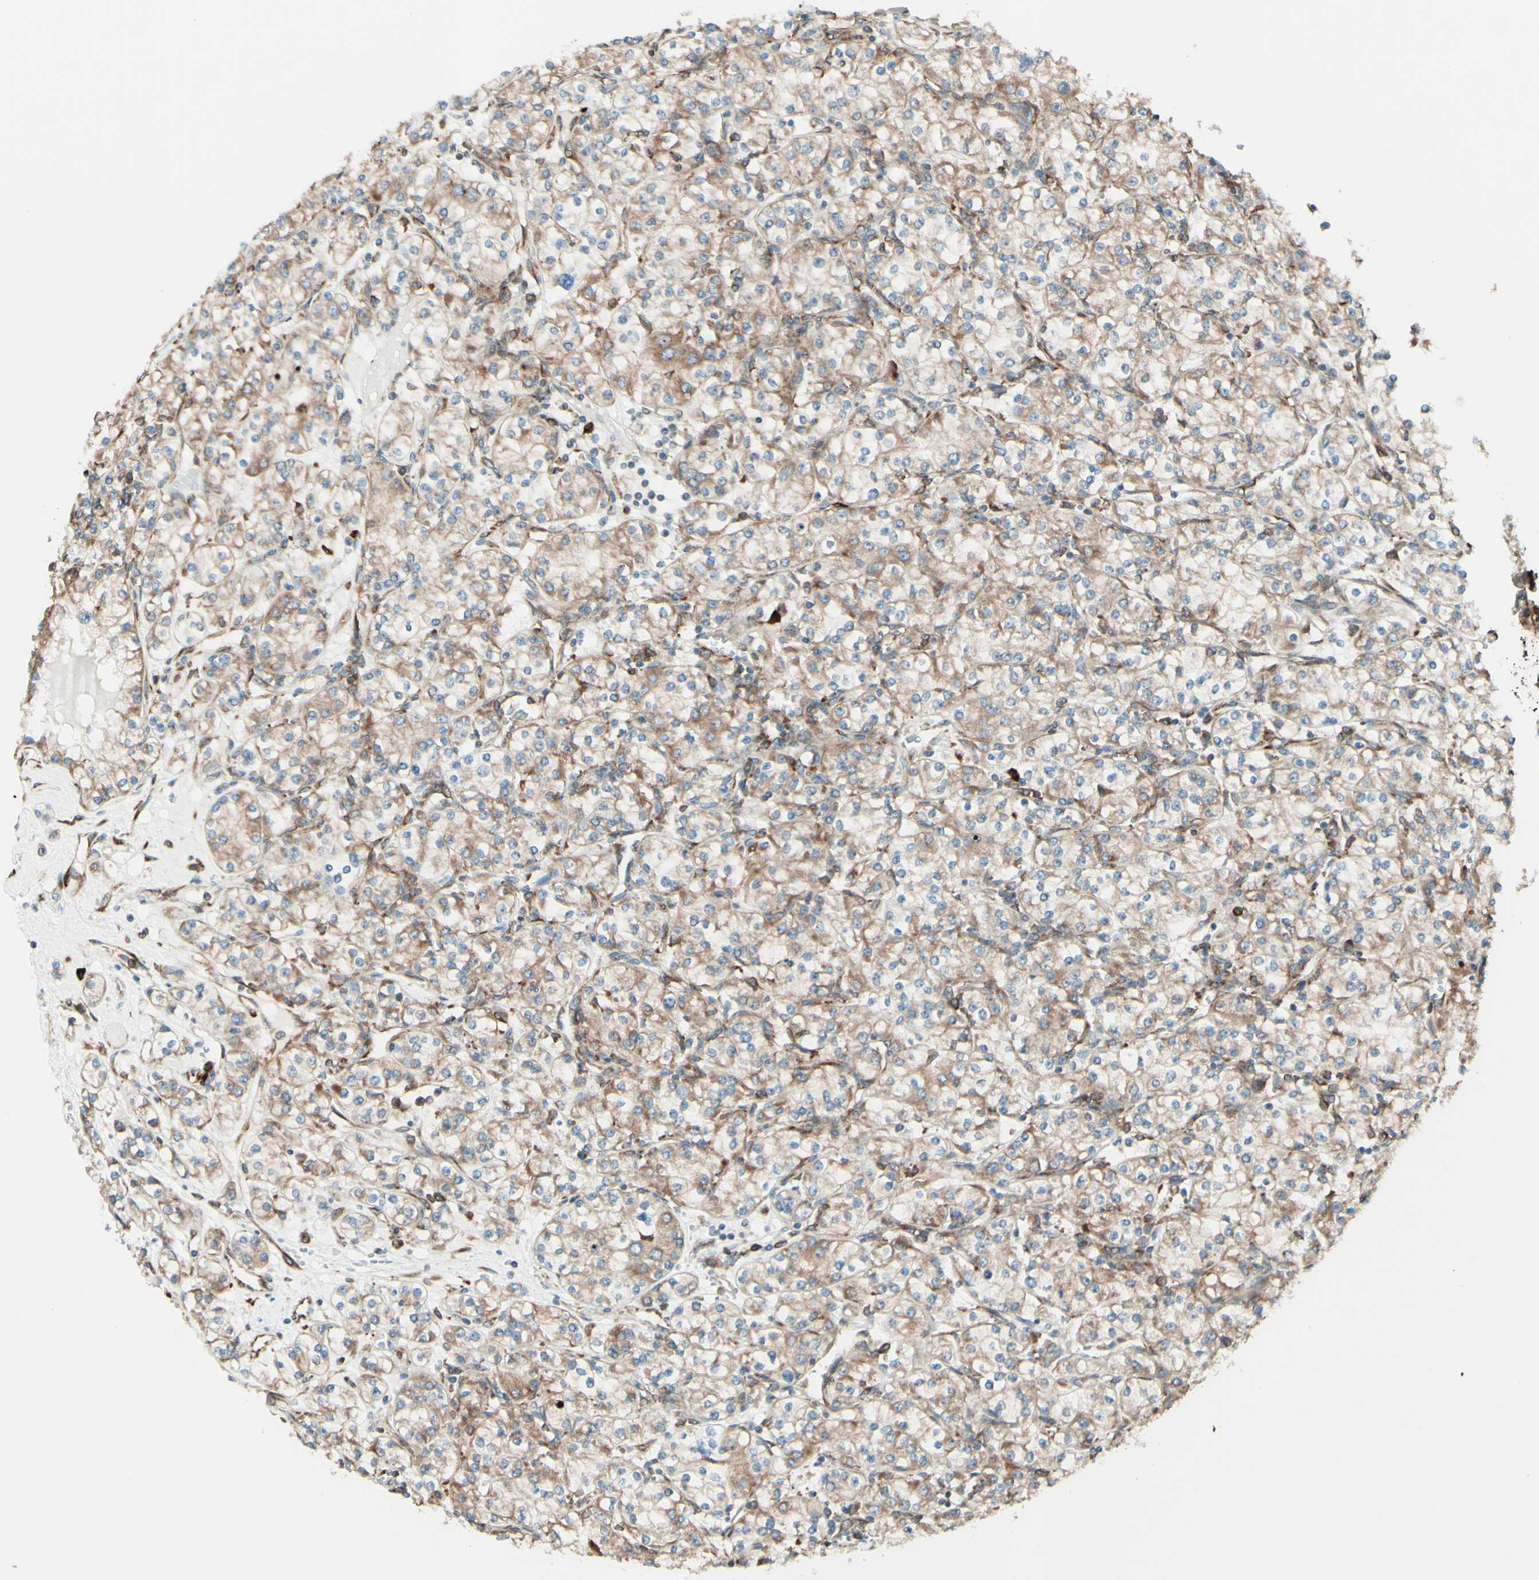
{"staining": {"intensity": "moderate", "quantity": ">75%", "location": "cytoplasmic/membranous"}, "tissue": "renal cancer", "cell_type": "Tumor cells", "image_type": "cancer", "snomed": [{"axis": "morphology", "description": "Adenocarcinoma, NOS"}, {"axis": "topography", "description": "Kidney"}], "caption": "Renal cancer (adenocarcinoma) tissue shows moderate cytoplasmic/membranous expression in approximately >75% of tumor cells, visualized by immunohistochemistry.", "gene": "DNAJB11", "patient": {"sex": "male", "age": 77}}